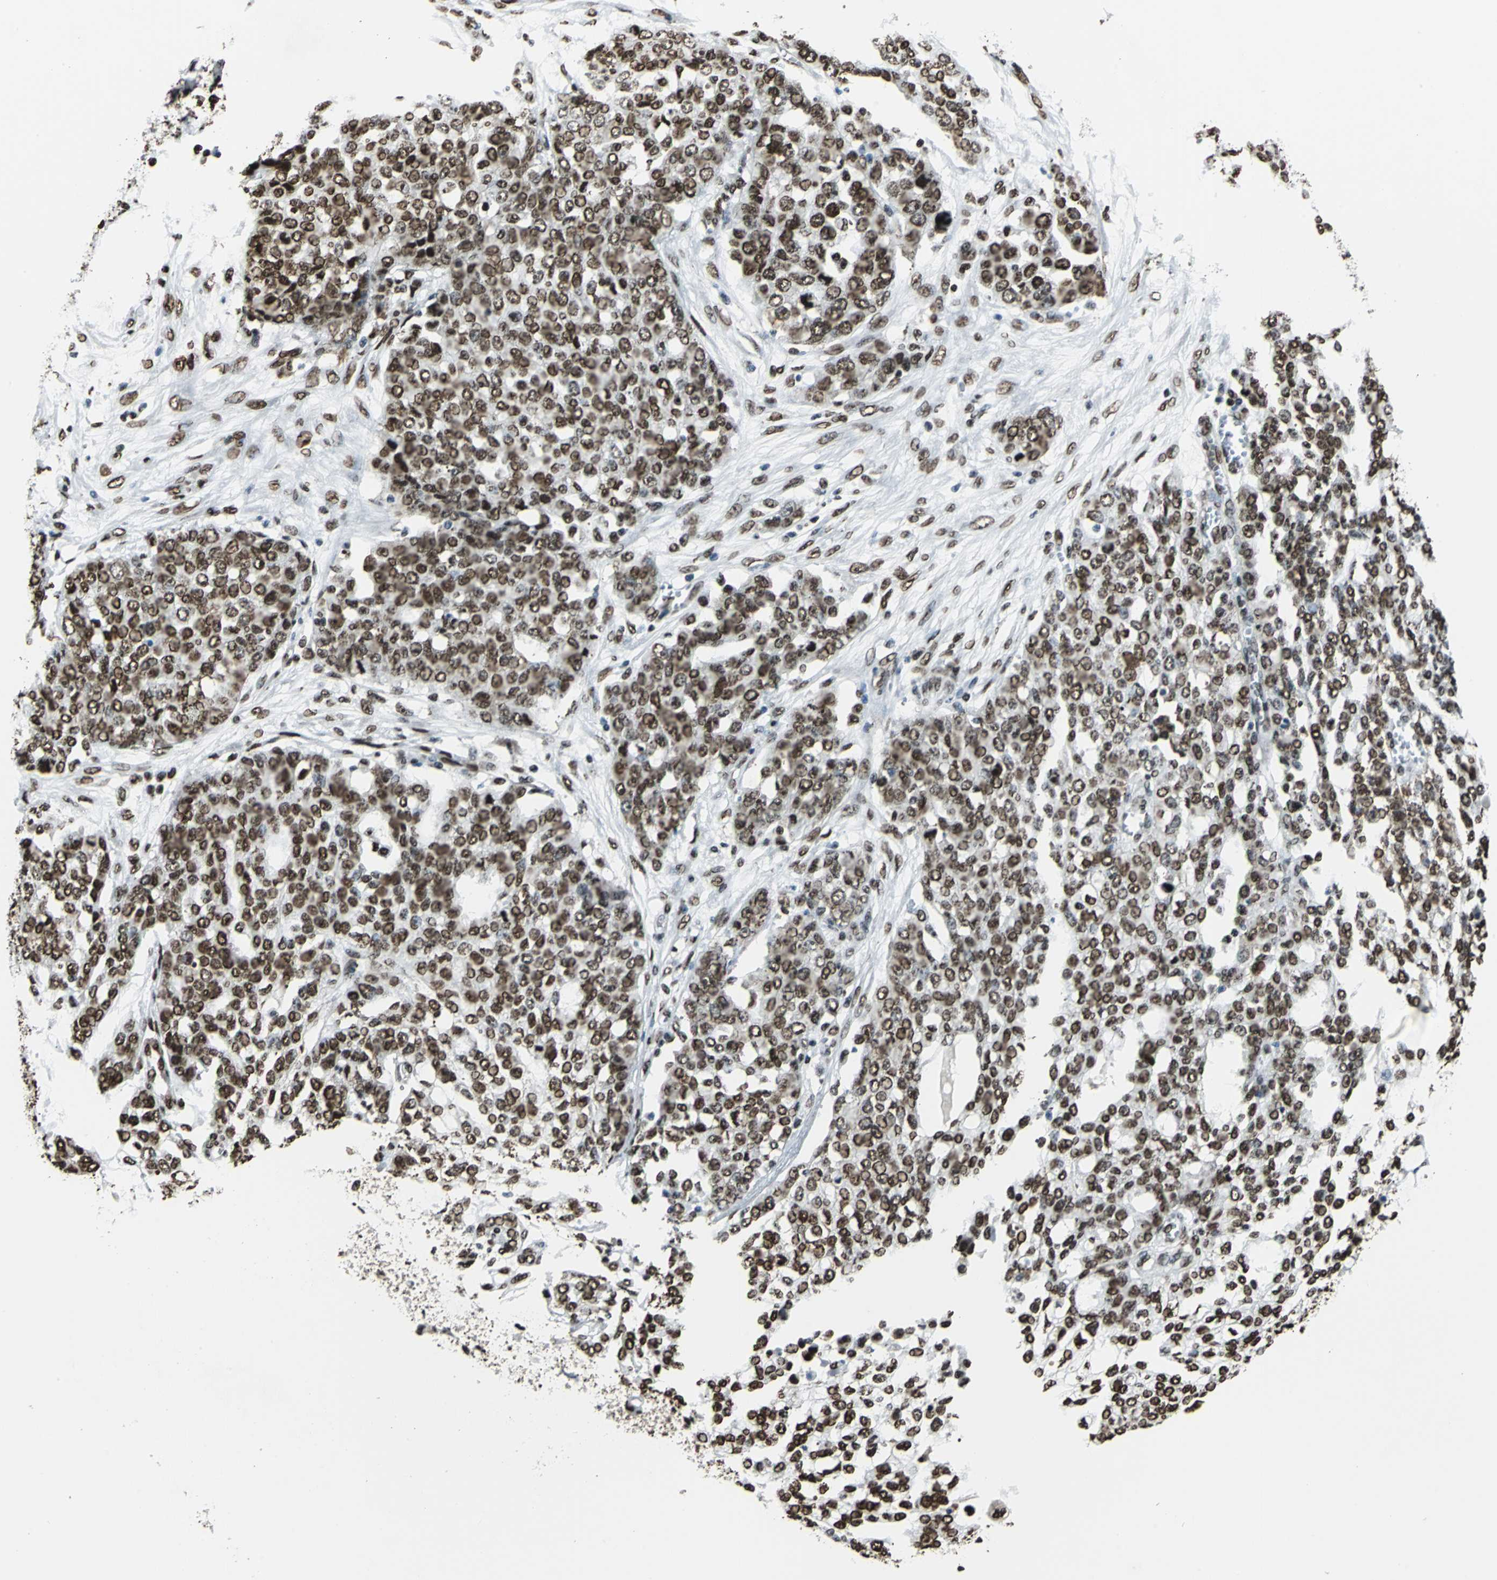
{"staining": {"intensity": "moderate", "quantity": ">75%", "location": "nuclear"}, "tissue": "ovarian cancer", "cell_type": "Tumor cells", "image_type": "cancer", "snomed": [{"axis": "morphology", "description": "Cystadenocarcinoma, serous, NOS"}, {"axis": "topography", "description": "Soft tissue"}, {"axis": "topography", "description": "Ovary"}], "caption": "Ovarian cancer (serous cystadenocarcinoma) was stained to show a protein in brown. There is medium levels of moderate nuclear positivity in about >75% of tumor cells.", "gene": "APEX1", "patient": {"sex": "female", "age": 57}}